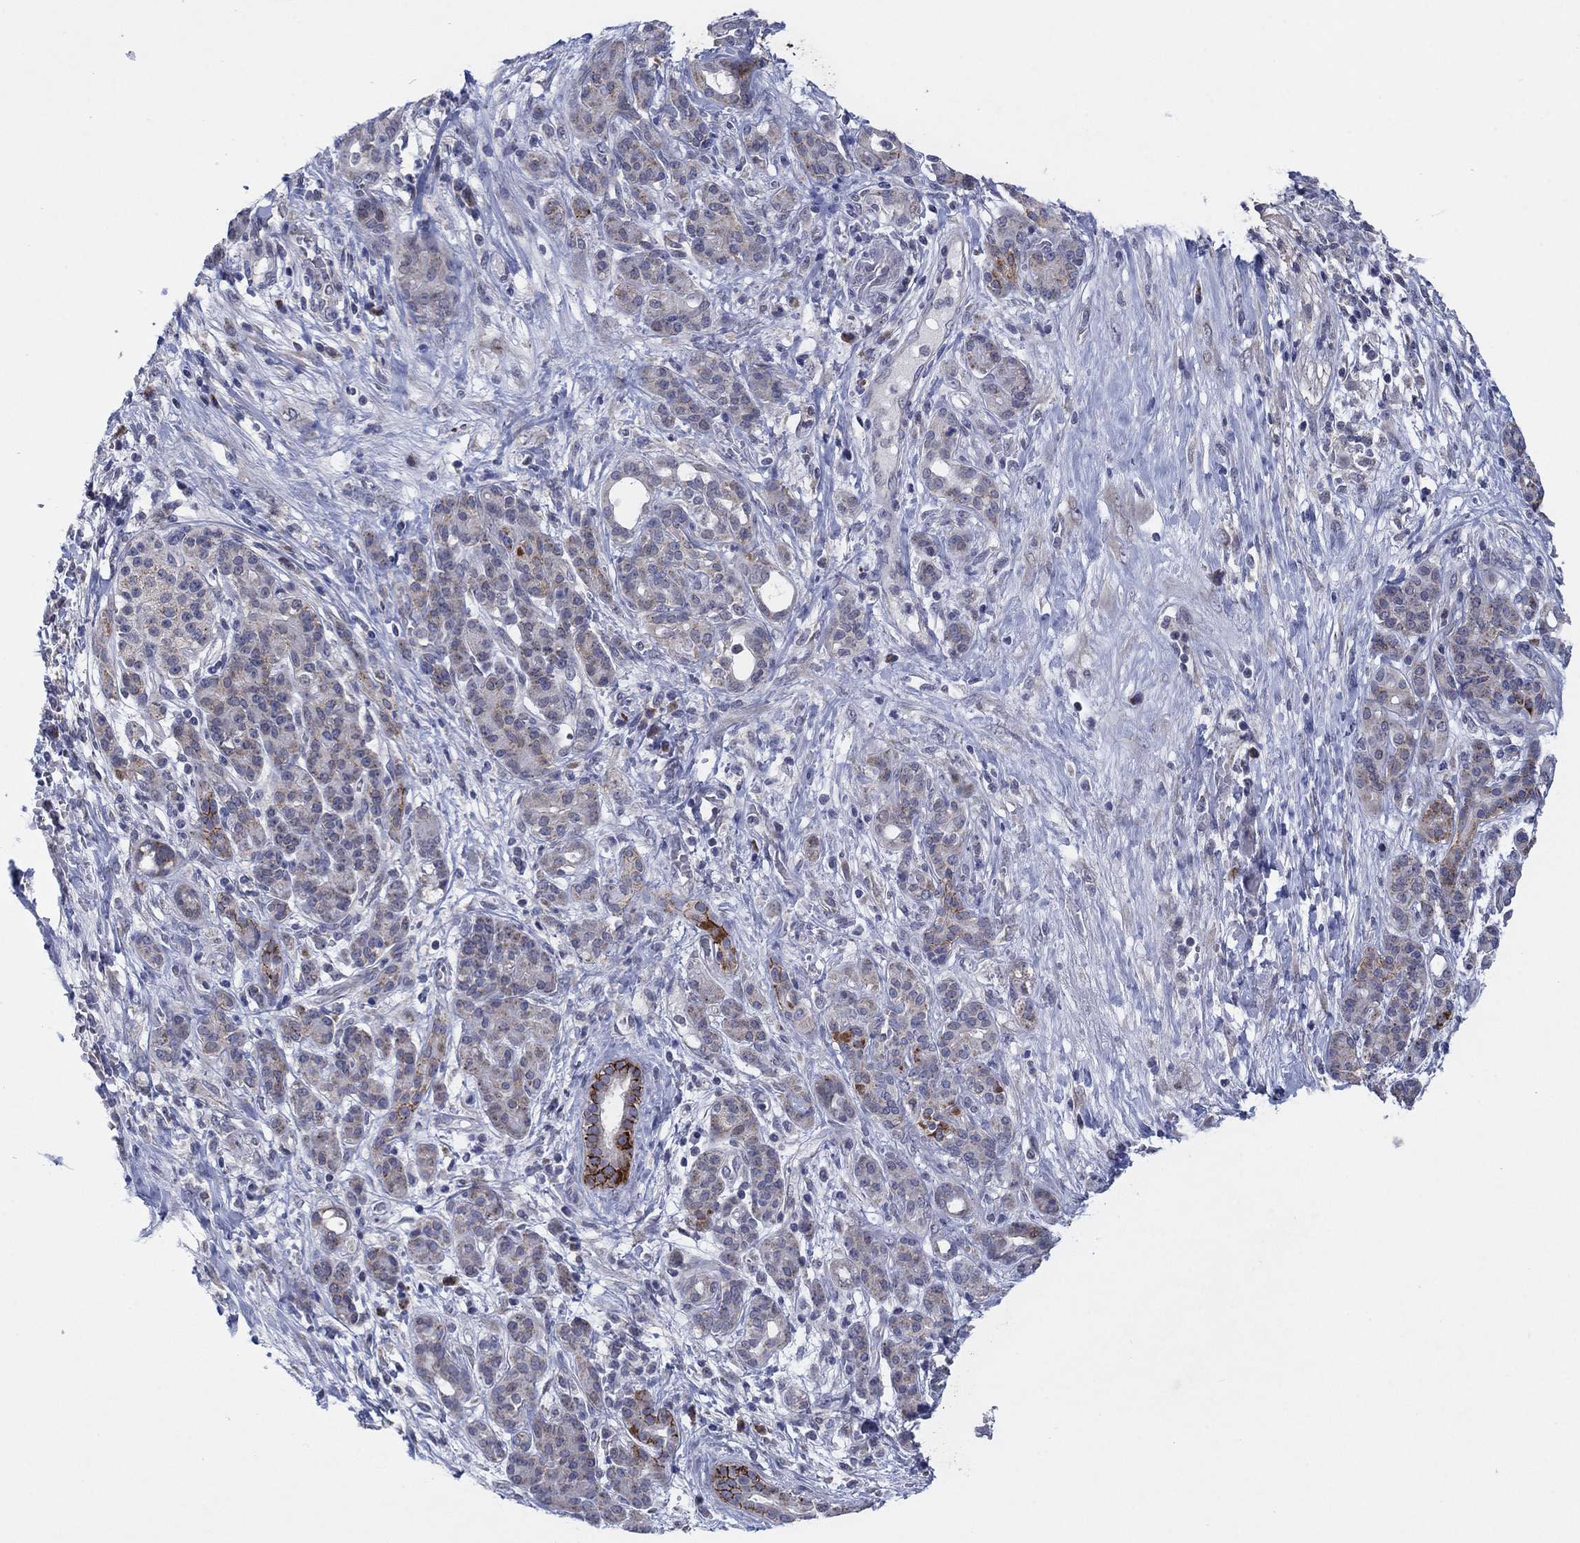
{"staining": {"intensity": "strong", "quantity": "<25%", "location": "cytoplasmic/membranous"}, "tissue": "pancreatic cancer", "cell_type": "Tumor cells", "image_type": "cancer", "snomed": [{"axis": "morphology", "description": "Adenocarcinoma, NOS"}, {"axis": "topography", "description": "Pancreas"}], "caption": "An image of human adenocarcinoma (pancreatic) stained for a protein displays strong cytoplasmic/membranous brown staining in tumor cells. (DAB (3,3'-diaminobenzidine) = brown stain, brightfield microscopy at high magnification).", "gene": "SDC1", "patient": {"sex": "male", "age": 44}}